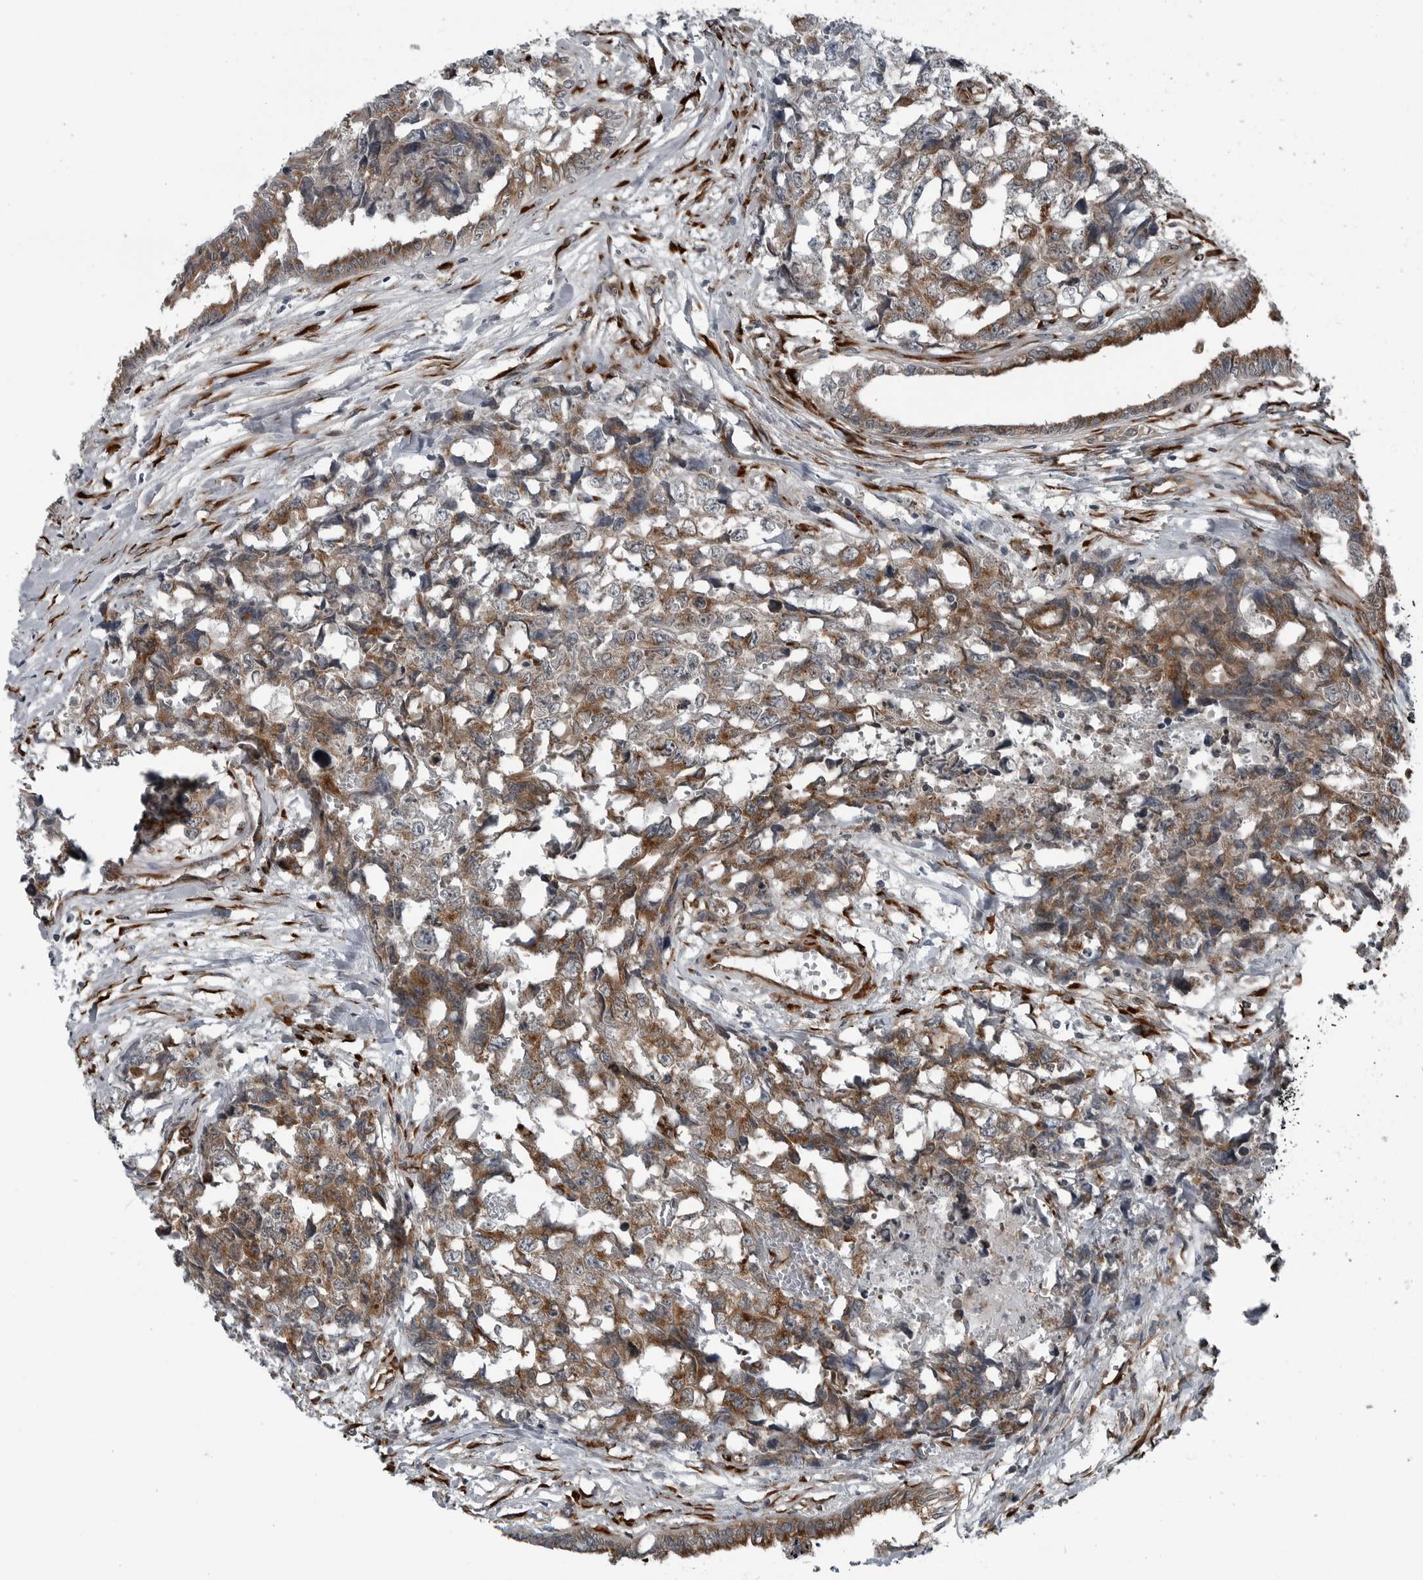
{"staining": {"intensity": "moderate", "quantity": ">75%", "location": "cytoplasmic/membranous"}, "tissue": "testis cancer", "cell_type": "Tumor cells", "image_type": "cancer", "snomed": [{"axis": "morphology", "description": "Carcinoma, Embryonal, NOS"}, {"axis": "topography", "description": "Testis"}], "caption": "IHC (DAB) staining of testis embryonal carcinoma reveals moderate cytoplasmic/membranous protein positivity in approximately >75% of tumor cells.", "gene": "CEP85", "patient": {"sex": "male", "age": 31}}